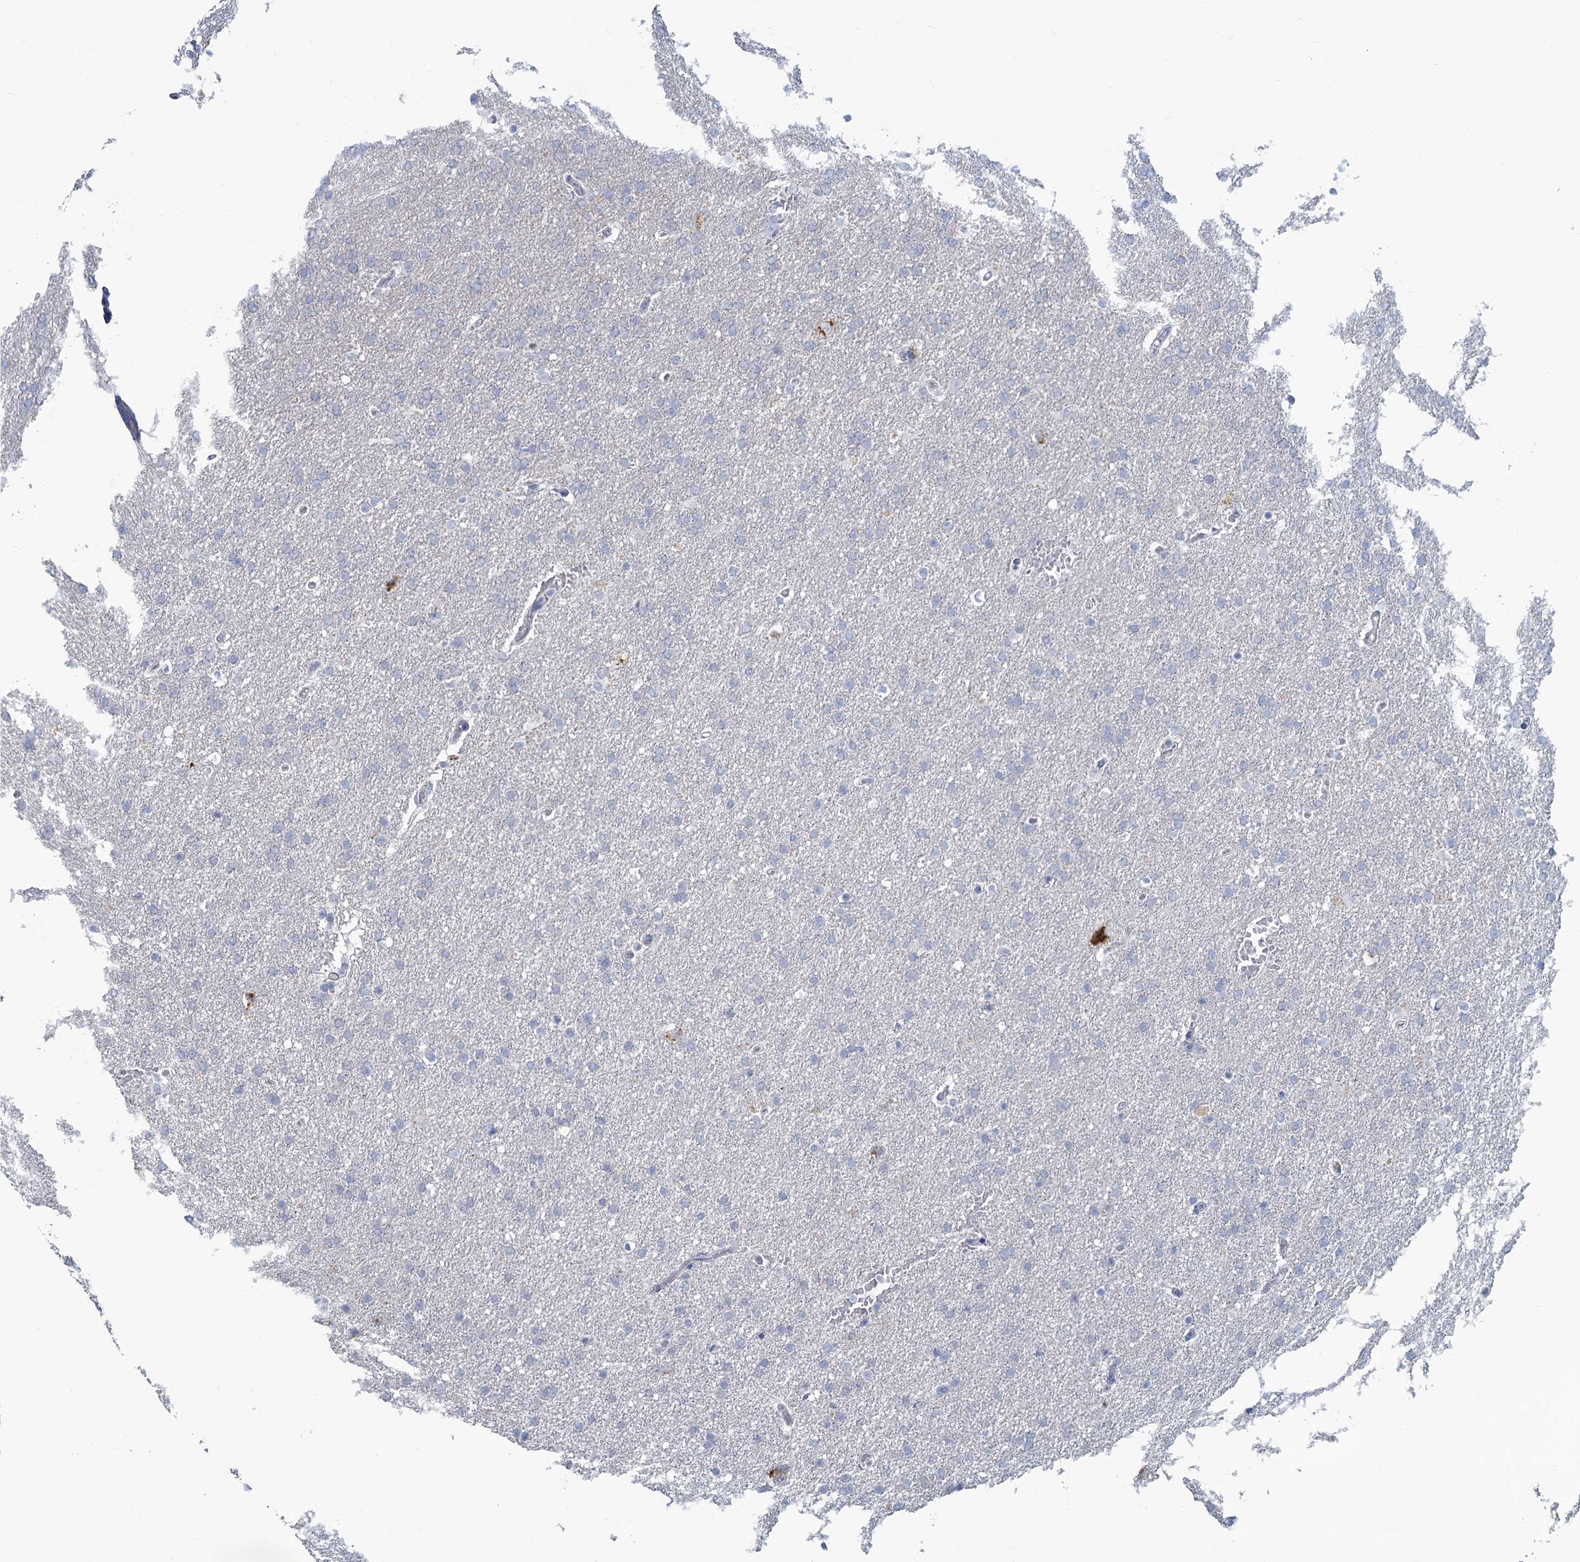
{"staining": {"intensity": "negative", "quantity": "none", "location": "none"}, "tissue": "glioma", "cell_type": "Tumor cells", "image_type": "cancer", "snomed": [{"axis": "morphology", "description": "Glioma, malignant, High grade"}, {"axis": "topography", "description": "Brain"}], "caption": "Tumor cells are negative for brown protein staining in malignant glioma (high-grade).", "gene": "CHGA", "patient": {"sex": "male", "age": 72}}